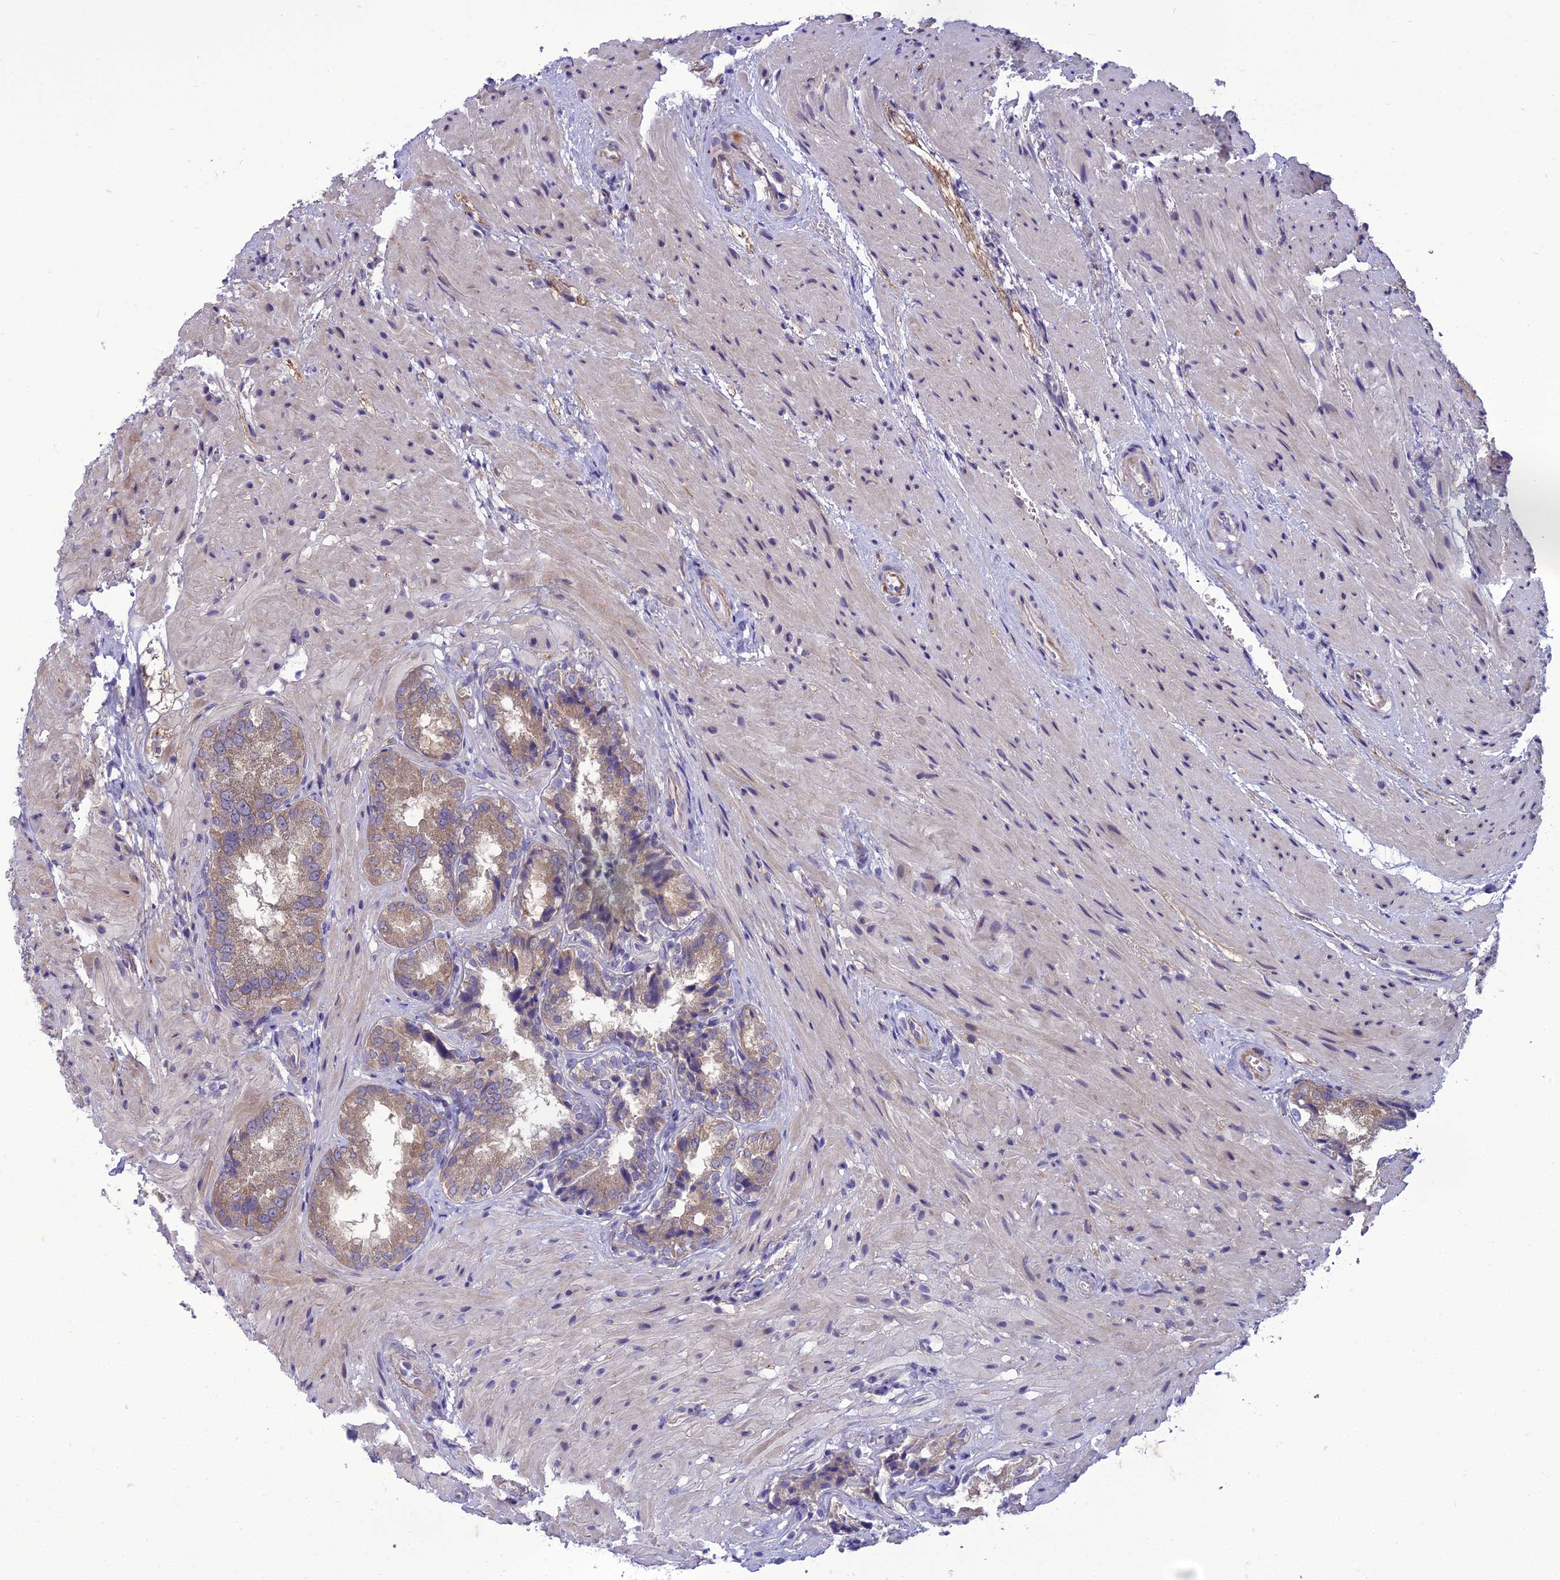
{"staining": {"intensity": "moderate", "quantity": ">75%", "location": "cytoplasmic/membranous"}, "tissue": "seminal vesicle", "cell_type": "Glandular cells", "image_type": "normal", "snomed": [{"axis": "morphology", "description": "Normal tissue, NOS"}, {"axis": "topography", "description": "Seminal veicle"}, {"axis": "topography", "description": "Peripheral nerve tissue"}], "caption": "This is a photomicrograph of IHC staining of normal seminal vesicle, which shows moderate positivity in the cytoplasmic/membranous of glandular cells.", "gene": "ANKS4B", "patient": {"sex": "male", "age": 63}}